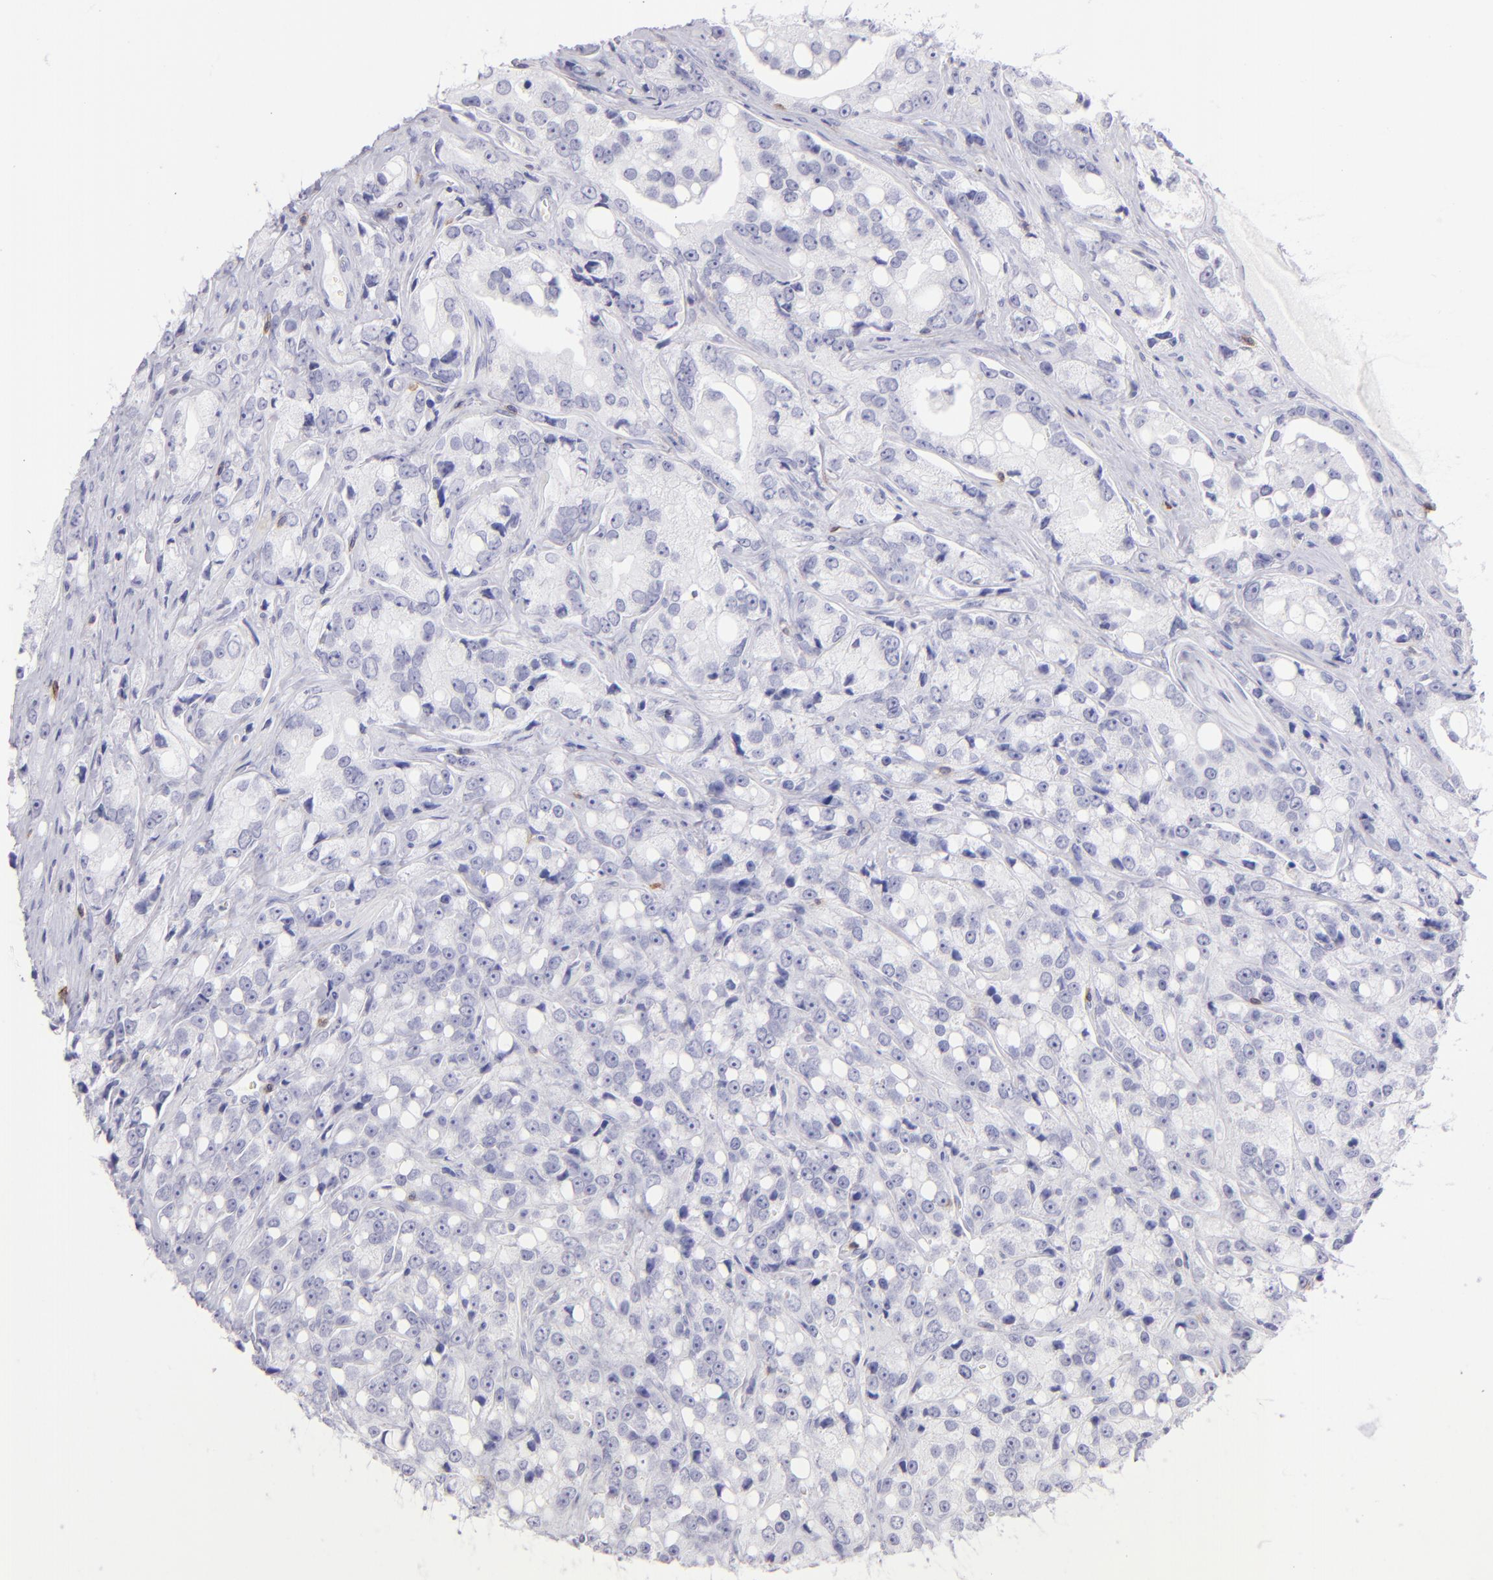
{"staining": {"intensity": "negative", "quantity": "none", "location": "none"}, "tissue": "prostate cancer", "cell_type": "Tumor cells", "image_type": "cancer", "snomed": [{"axis": "morphology", "description": "Adenocarcinoma, High grade"}, {"axis": "topography", "description": "Prostate"}], "caption": "This is an immunohistochemistry (IHC) photomicrograph of human prostate cancer (high-grade adenocarcinoma). There is no positivity in tumor cells.", "gene": "CD69", "patient": {"sex": "male", "age": 67}}